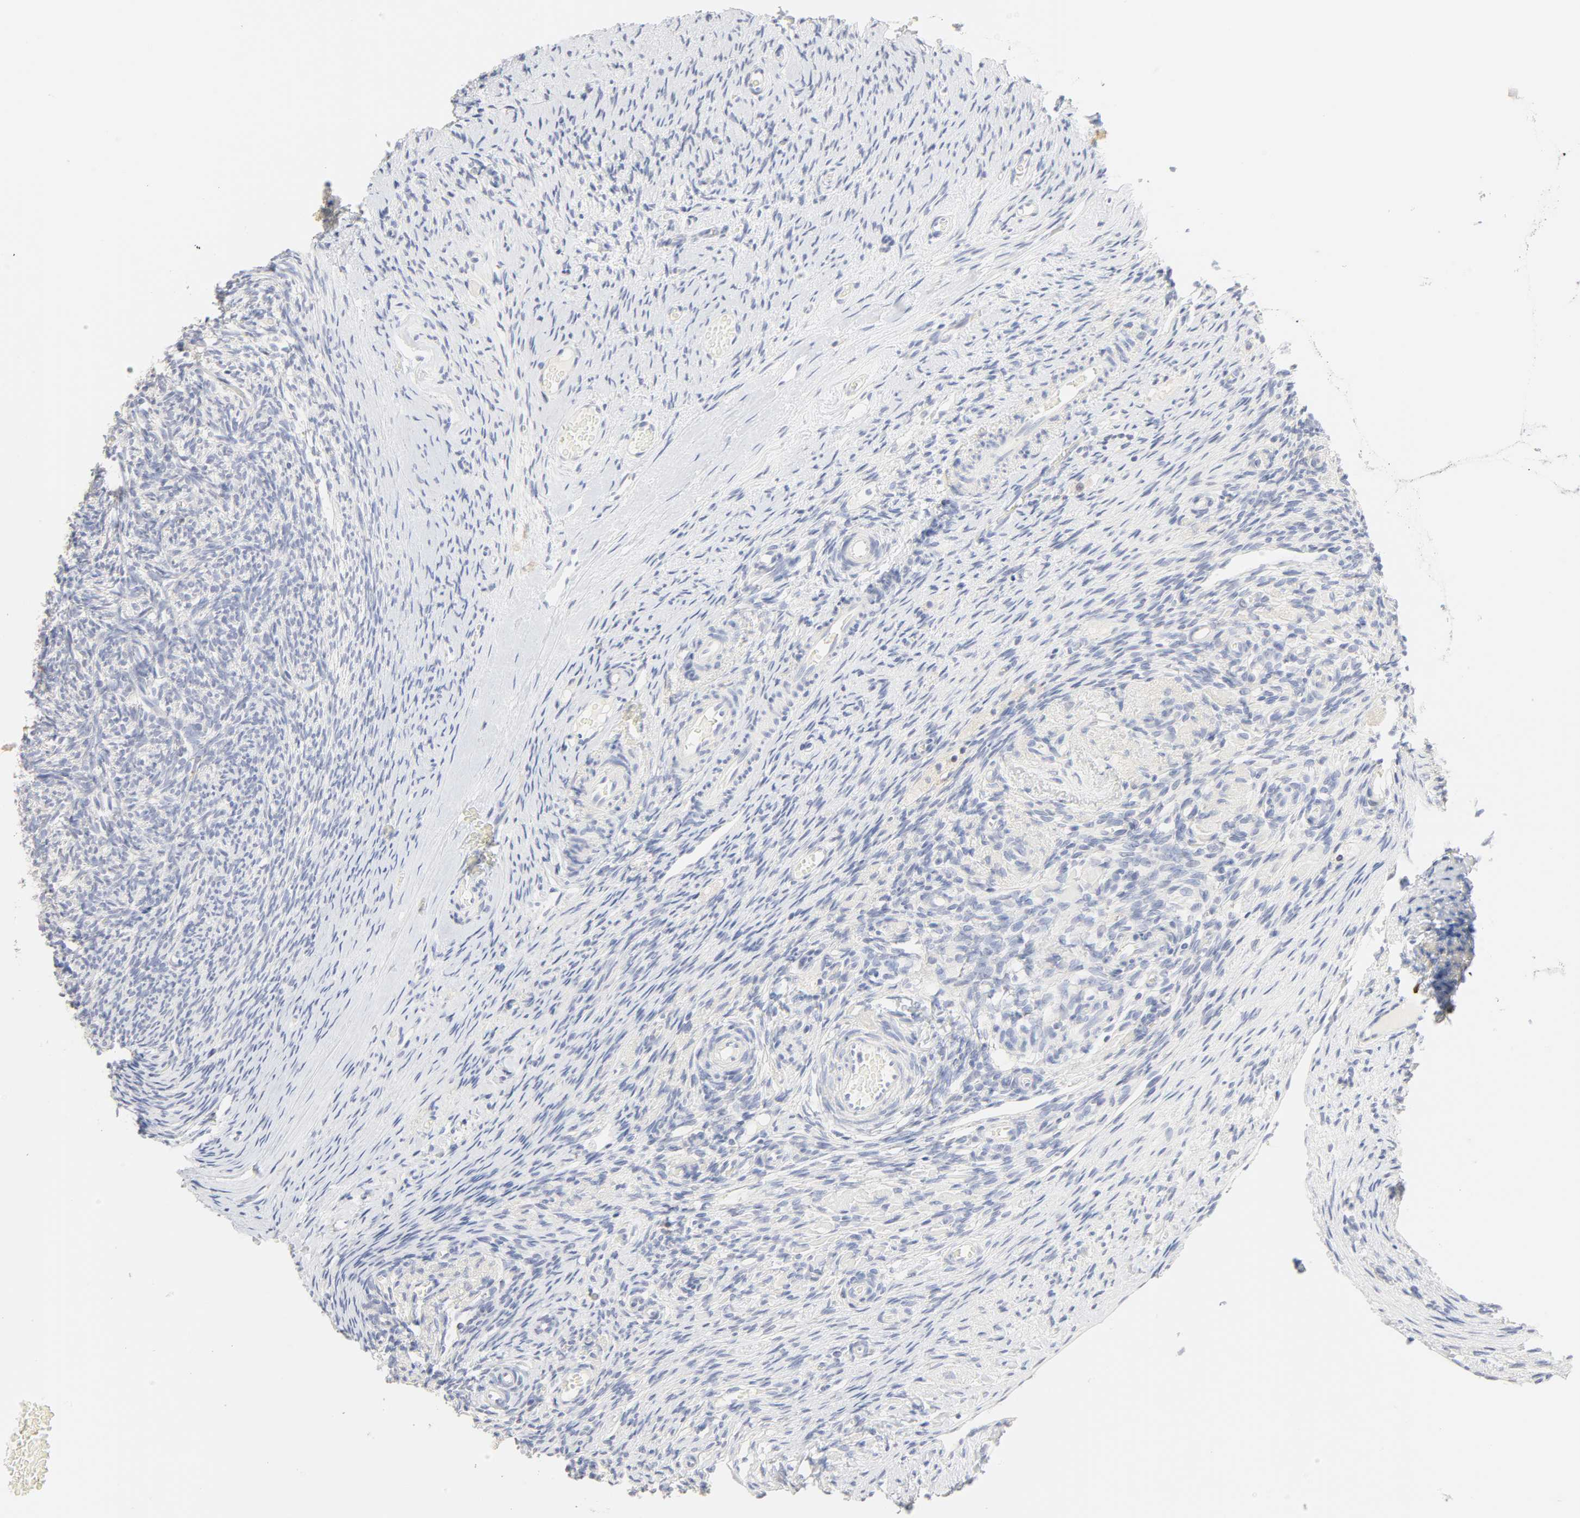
{"staining": {"intensity": "negative", "quantity": "none", "location": "none"}, "tissue": "ovary", "cell_type": "Follicle cells", "image_type": "normal", "snomed": [{"axis": "morphology", "description": "Normal tissue, NOS"}, {"axis": "topography", "description": "Ovary"}], "caption": "Immunohistochemical staining of unremarkable human ovary reveals no significant expression in follicle cells. (DAB (3,3'-diaminobenzidine) IHC visualized using brightfield microscopy, high magnification).", "gene": "FCGBP", "patient": {"sex": "female", "age": 60}}